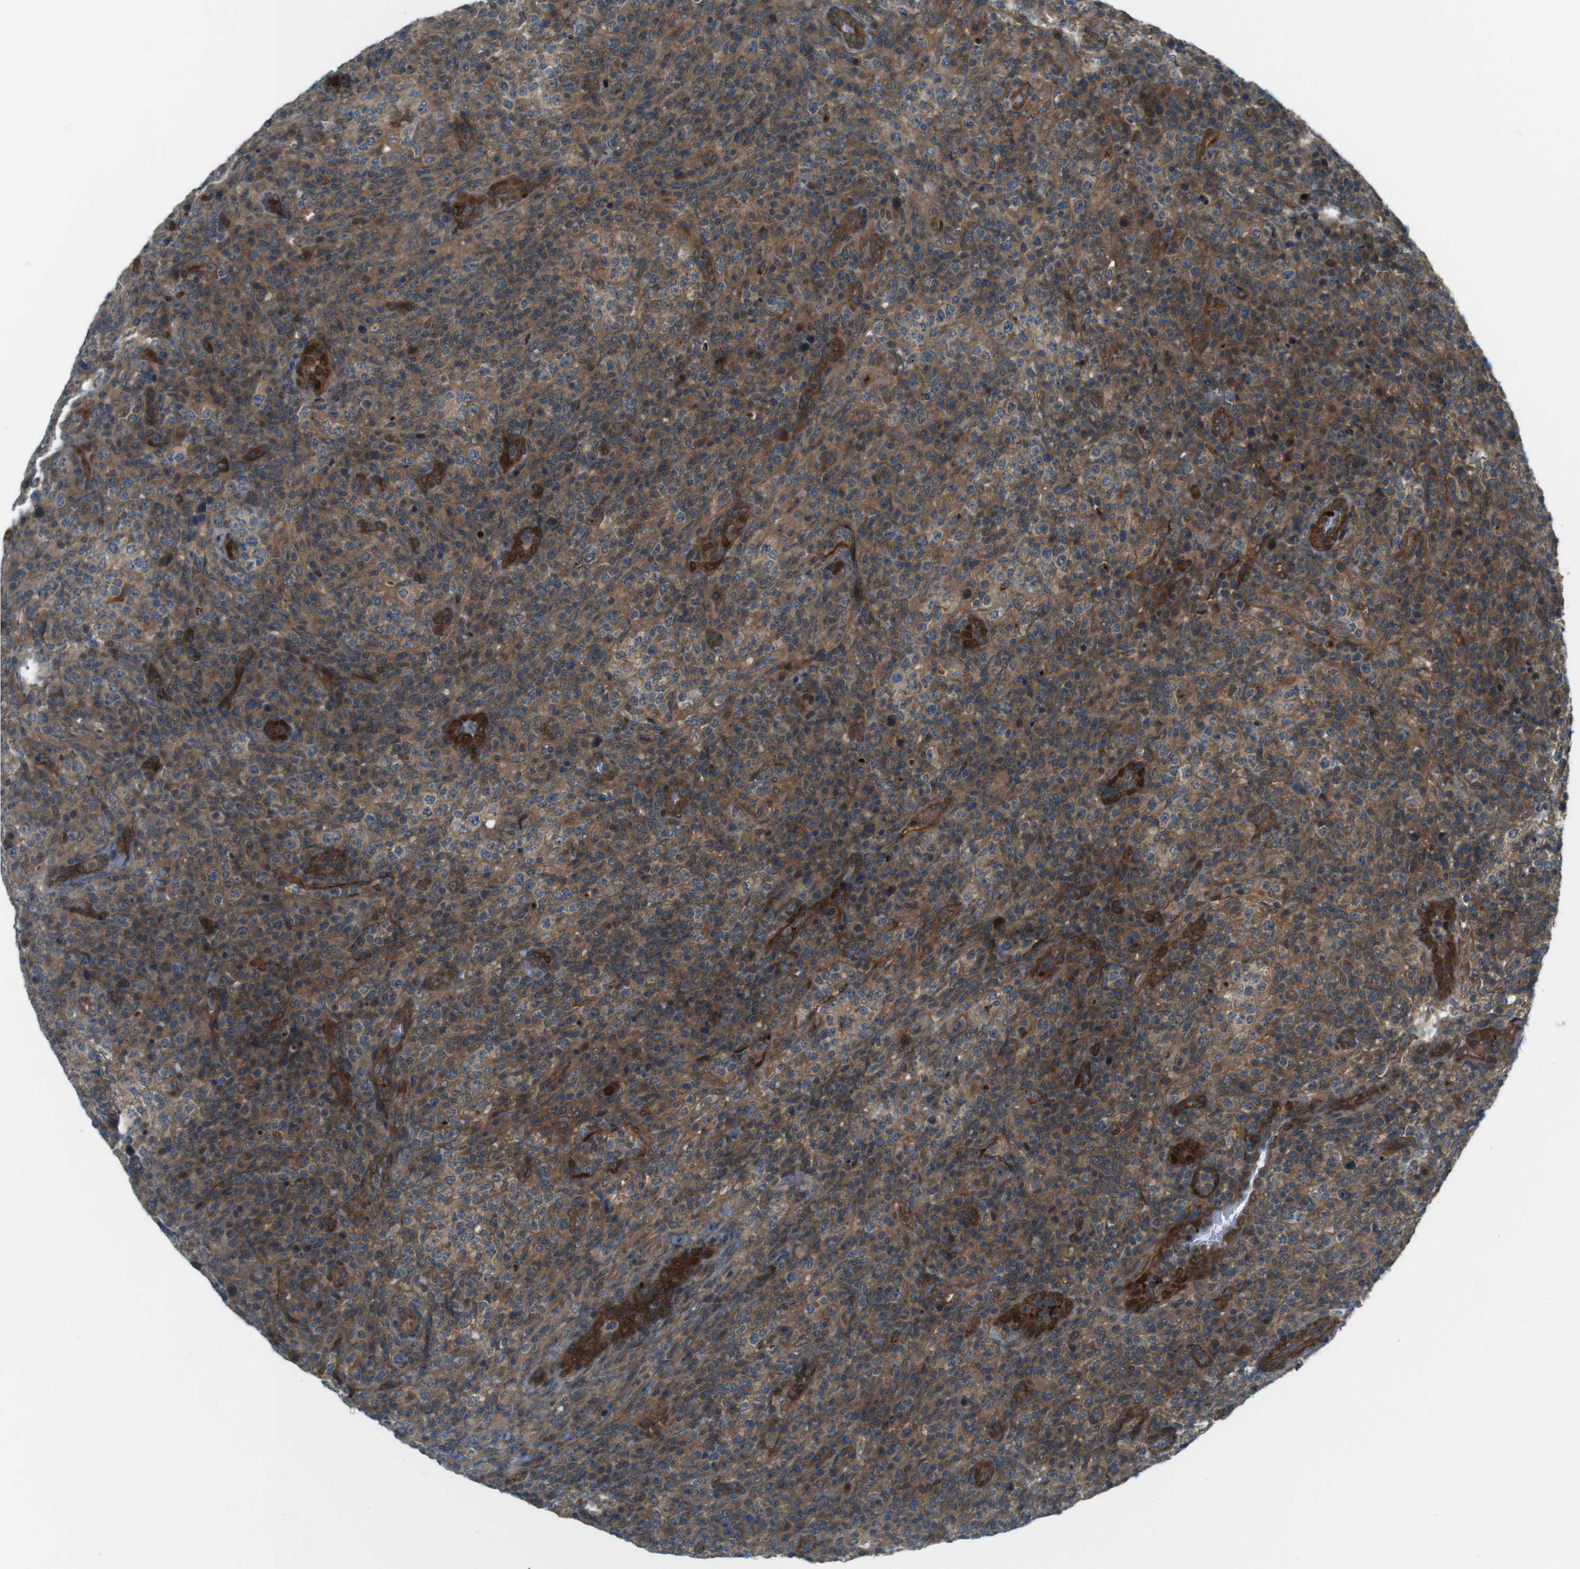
{"staining": {"intensity": "moderate", "quantity": ">75%", "location": "cytoplasmic/membranous"}, "tissue": "lymphoma", "cell_type": "Tumor cells", "image_type": "cancer", "snomed": [{"axis": "morphology", "description": "Malignant lymphoma, non-Hodgkin's type, High grade"}, {"axis": "topography", "description": "Lymph node"}], "caption": "Immunohistochemical staining of human lymphoma shows medium levels of moderate cytoplasmic/membranous expression in about >75% of tumor cells.", "gene": "TSC1", "patient": {"sex": "female", "age": 76}}